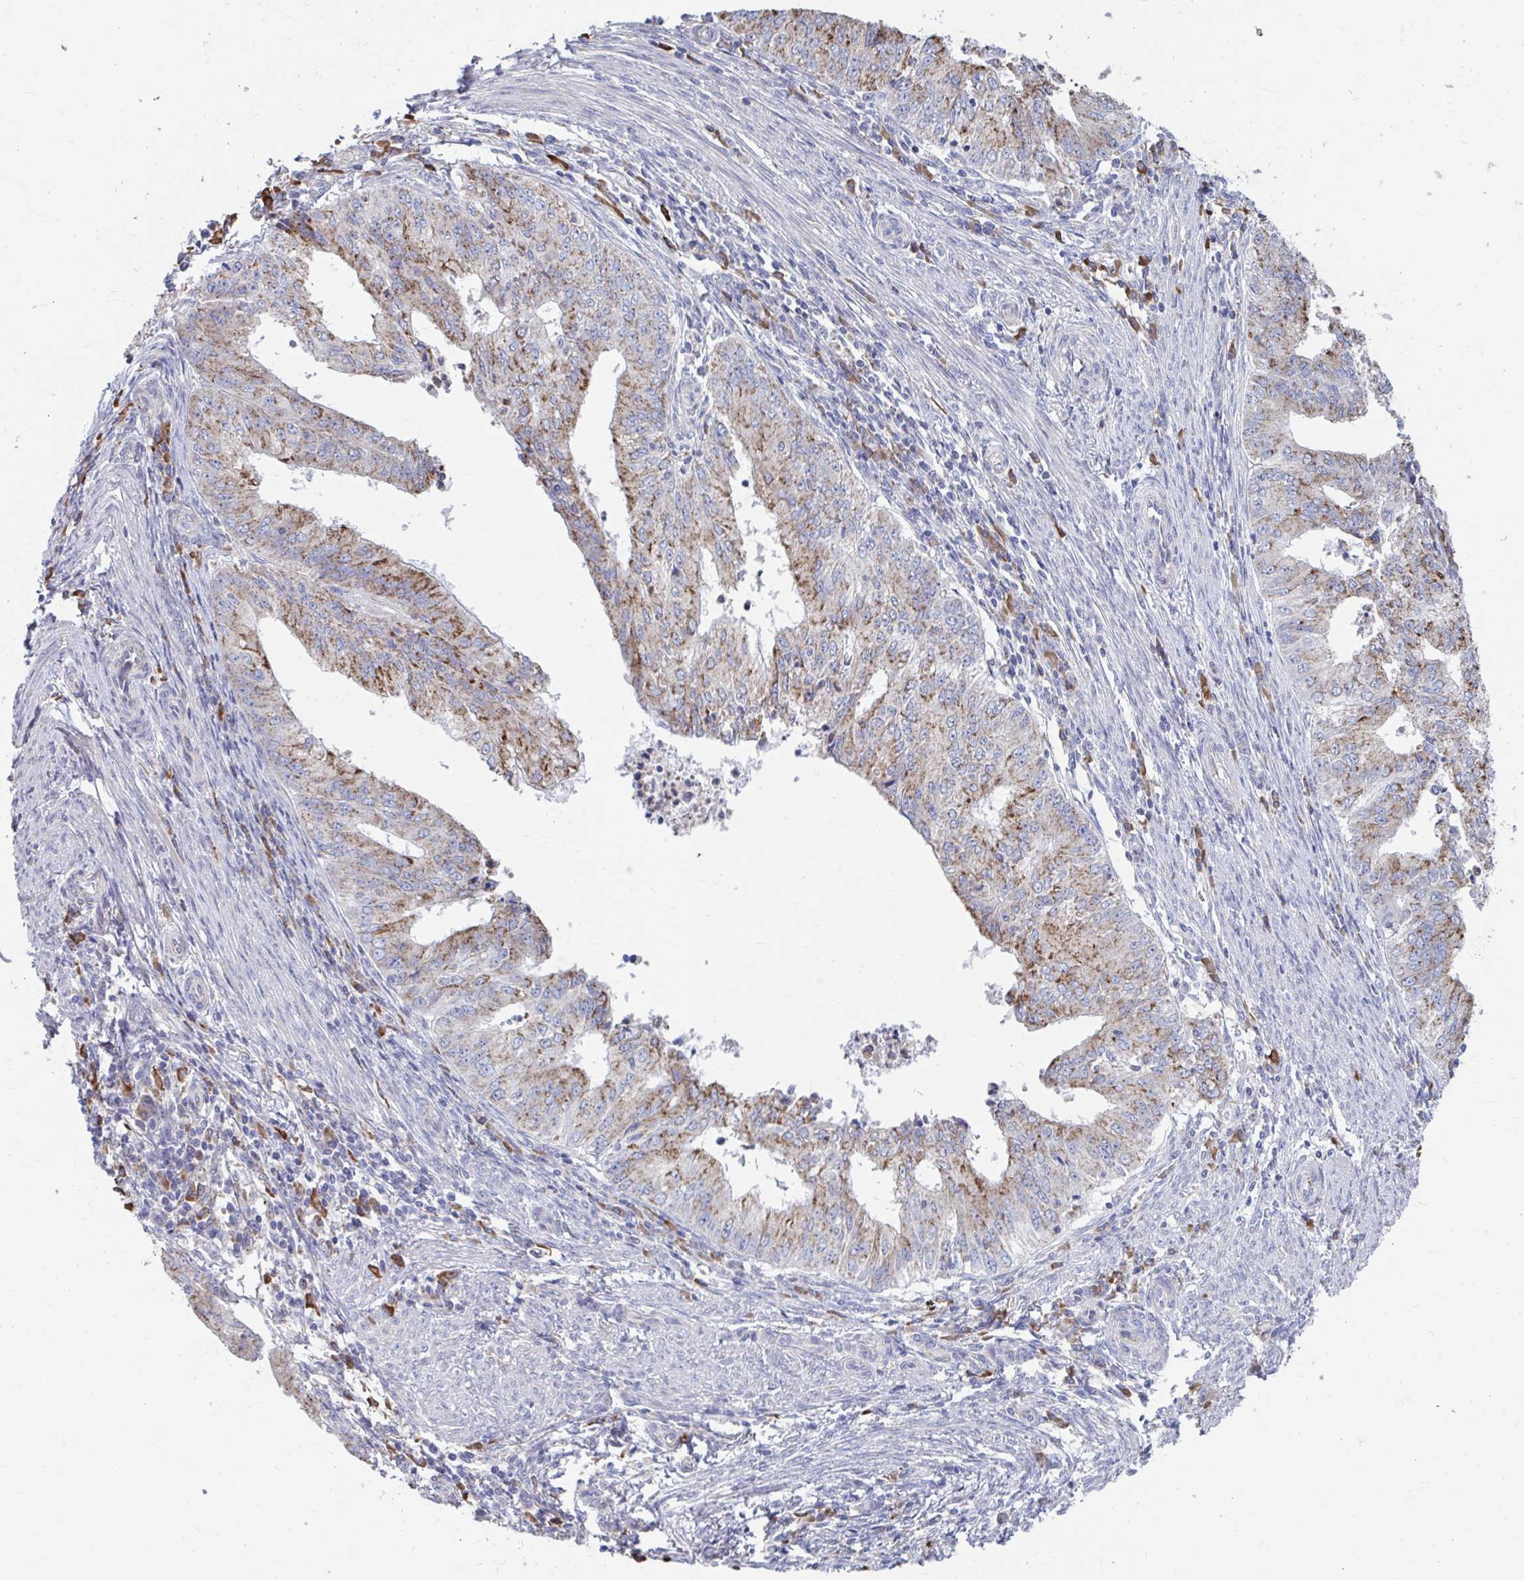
{"staining": {"intensity": "moderate", "quantity": "25%-75%", "location": "cytoplasmic/membranous"}, "tissue": "endometrial cancer", "cell_type": "Tumor cells", "image_type": "cancer", "snomed": [{"axis": "morphology", "description": "Adenocarcinoma, NOS"}, {"axis": "topography", "description": "Endometrium"}], "caption": "A brown stain highlights moderate cytoplasmic/membranous expression of a protein in adenocarcinoma (endometrial) tumor cells. (Stains: DAB in brown, nuclei in blue, Microscopy: brightfield microscopy at high magnification).", "gene": "FKBP2", "patient": {"sex": "female", "age": 50}}